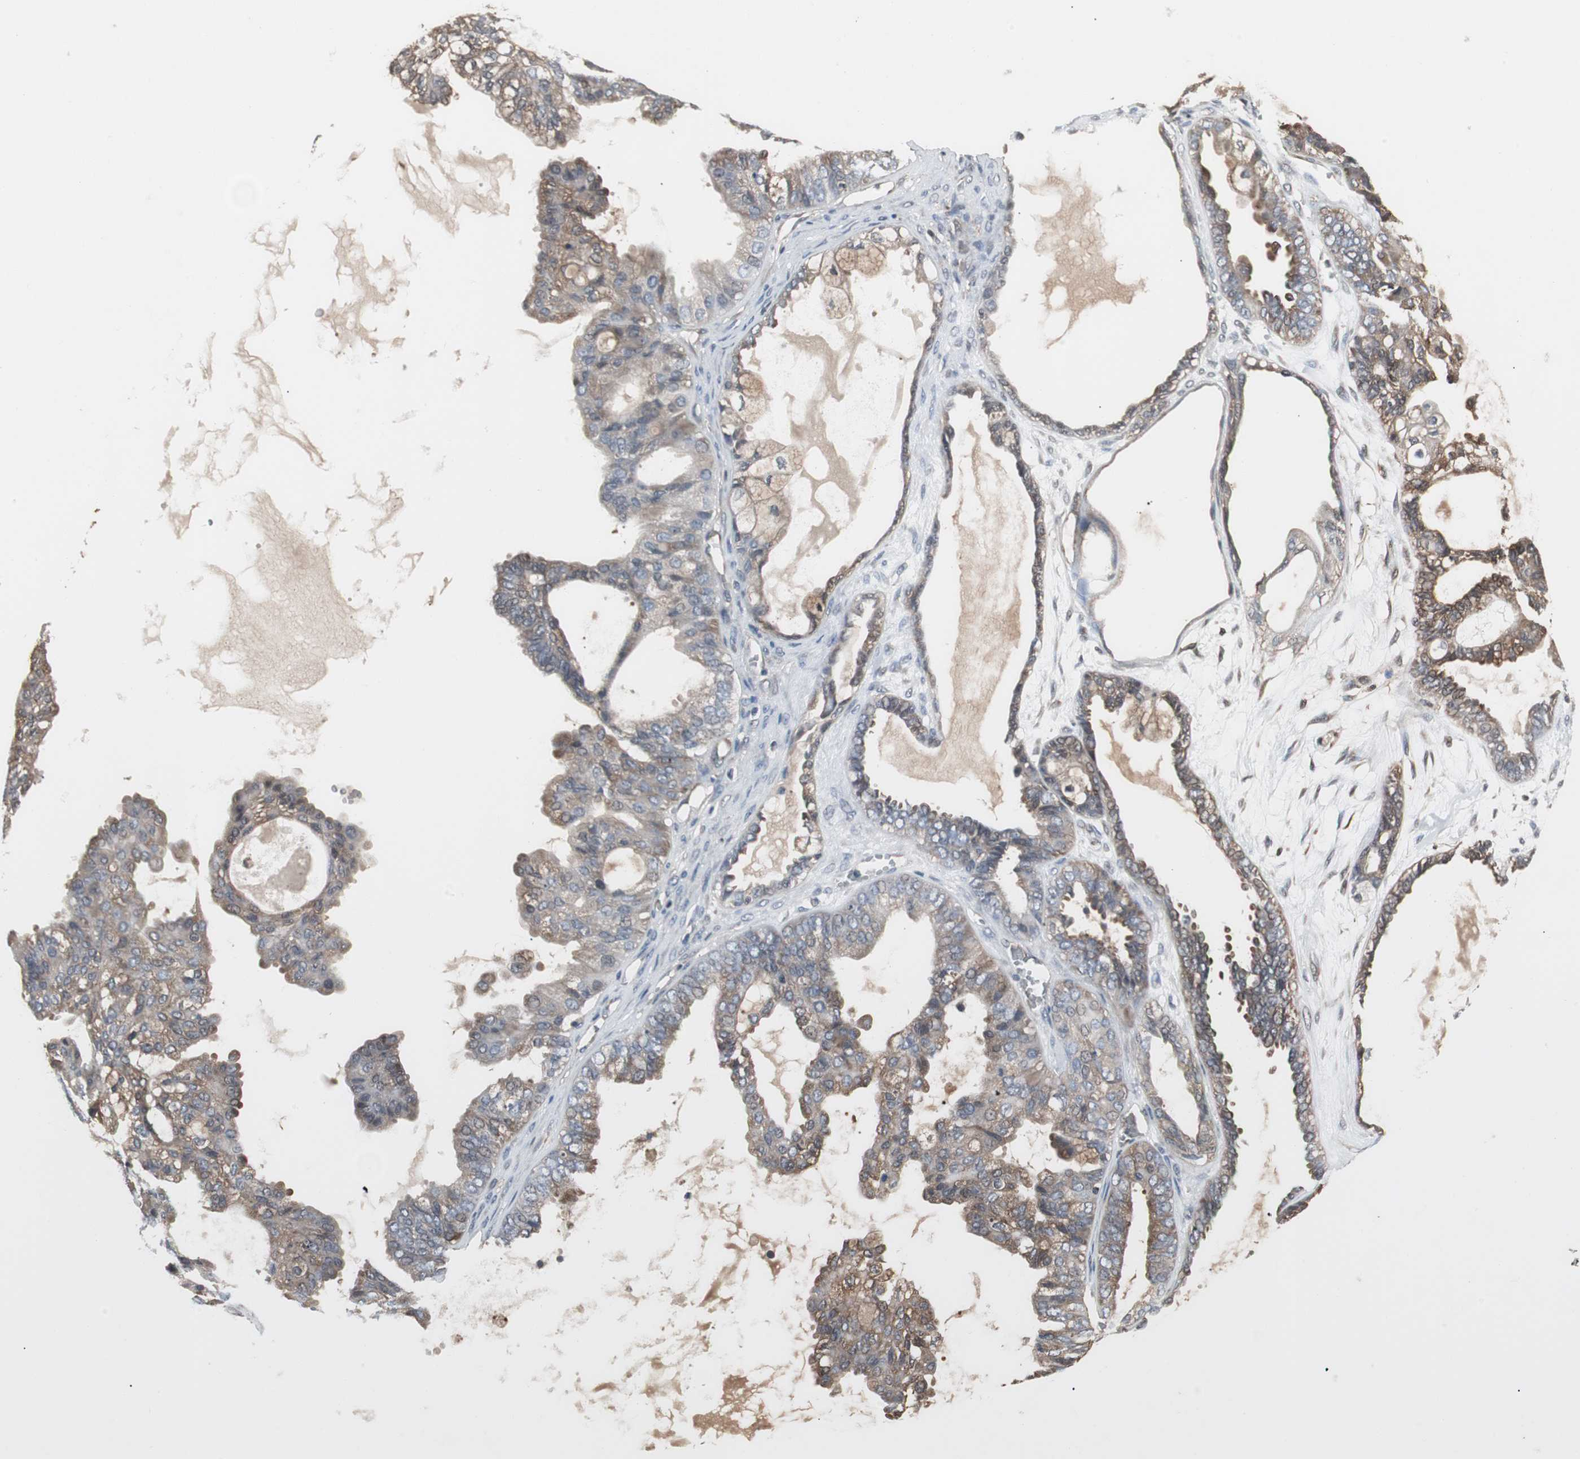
{"staining": {"intensity": "moderate", "quantity": "25%-75%", "location": "cytoplasmic/membranous"}, "tissue": "ovarian cancer", "cell_type": "Tumor cells", "image_type": "cancer", "snomed": [{"axis": "morphology", "description": "Carcinoma, NOS"}, {"axis": "morphology", "description": "Carcinoma, endometroid"}, {"axis": "topography", "description": "Ovary"}], "caption": "This histopathology image displays immunohistochemistry staining of human ovarian cancer, with medium moderate cytoplasmic/membranous positivity in about 25%-75% of tumor cells.", "gene": "ZSCAN22", "patient": {"sex": "female", "age": 50}}